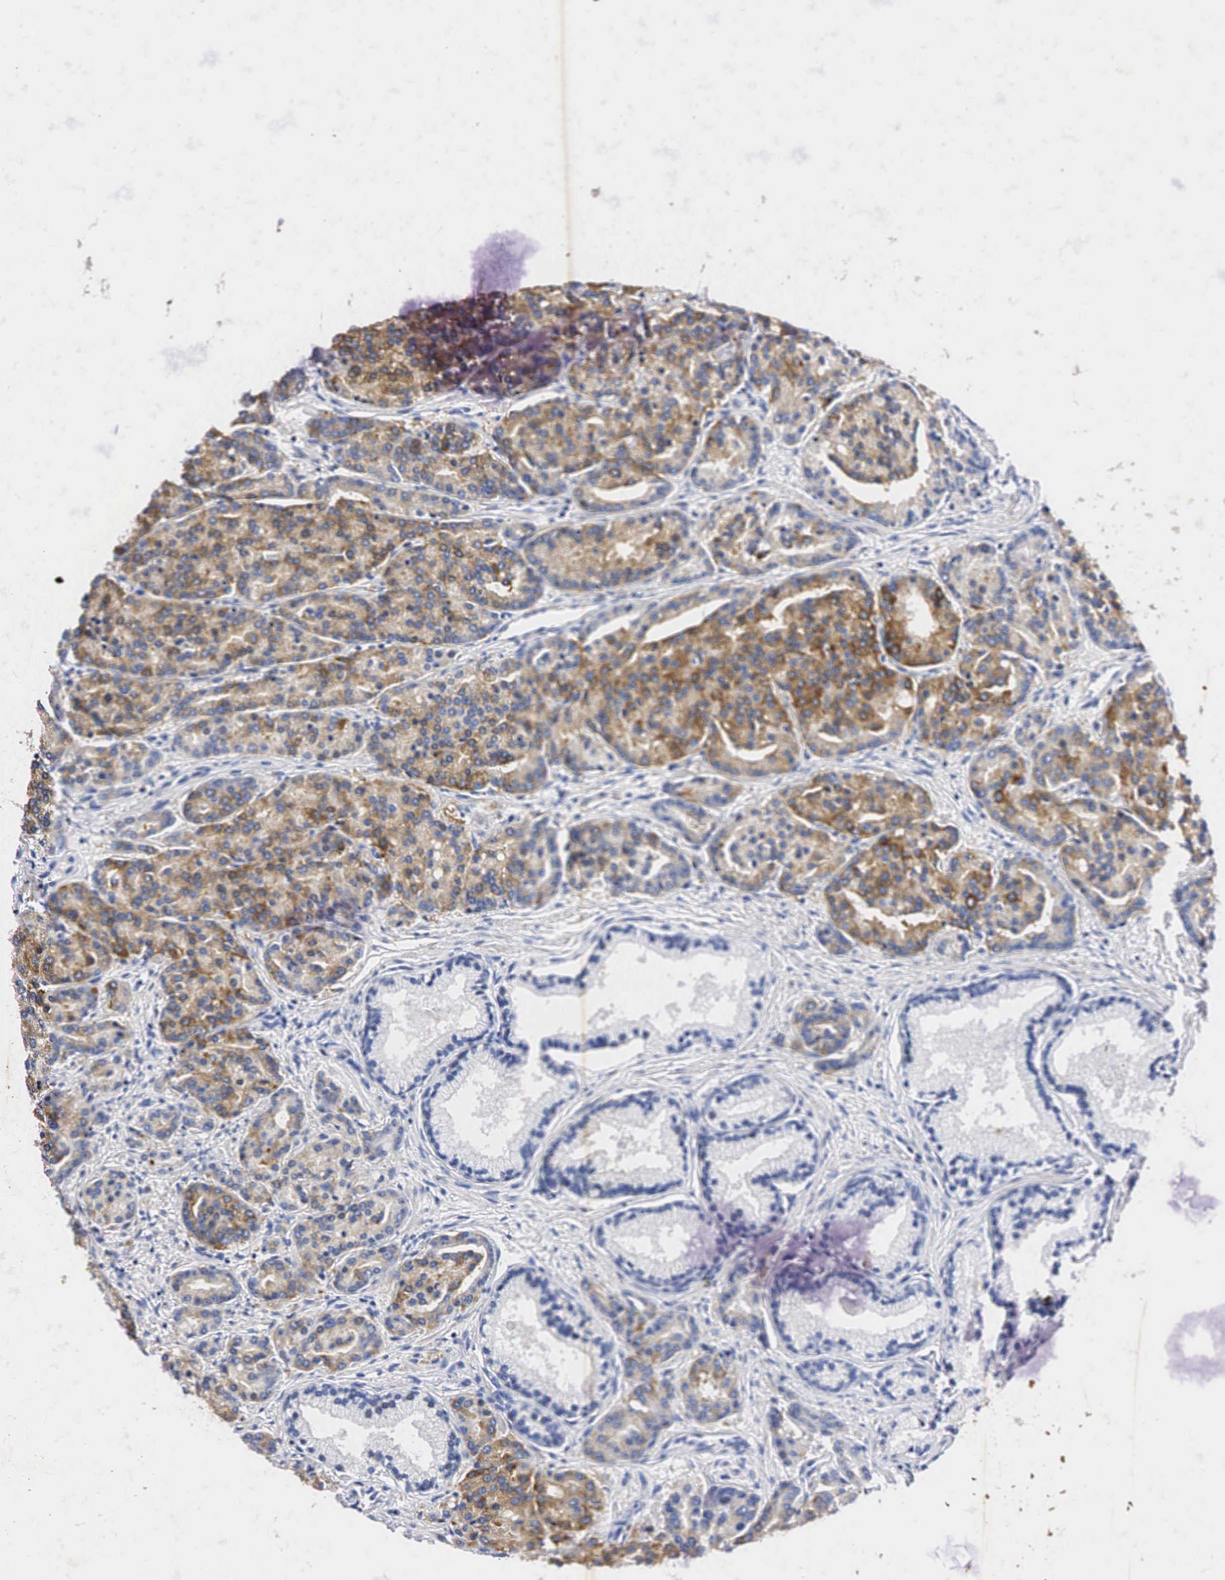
{"staining": {"intensity": "moderate", "quantity": ">75%", "location": "cytoplasmic/membranous"}, "tissue": "prostate cancer", "cell_type": "Tumor cells", "image_type": "cancer", "snomed": [{"axis": "morphology", "description": "Adenocarcinoma, High grade"}, {"axis": "topography", "description": "Prostate"}], "caption": "The micrograph shows a brown stain indicating the presence of a protein in the cytoplasmic/membranous of tumor cells in prostate cancer.", "gene": "SYP", "patient": {"sex": "male", "age": 64}}